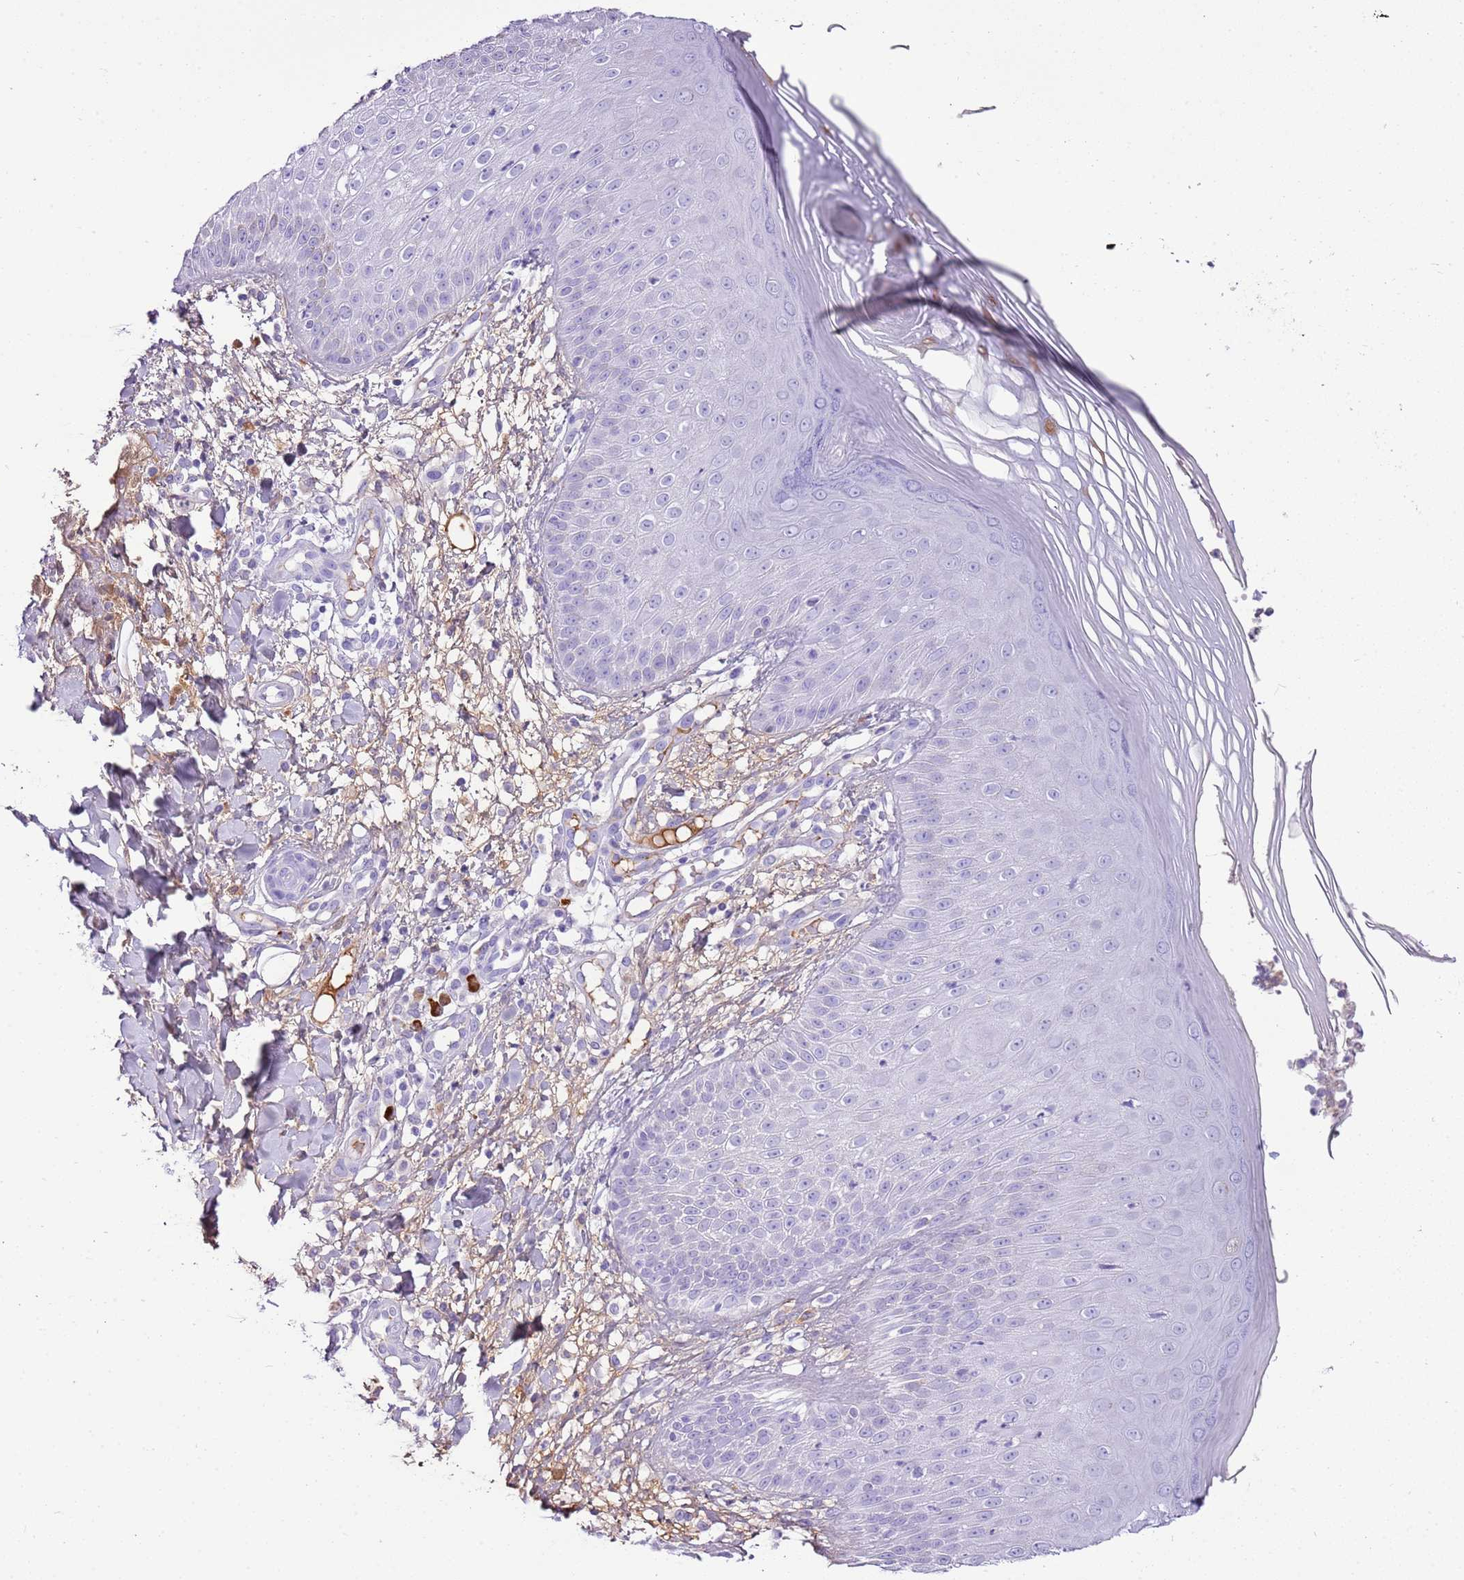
{"staining": {"intensity": "negative", "quantity": "none", "location": "none"}, "tissue": "skin", "cell_type": "Epidermal cells", "image_type": "normal", "snomed": [{"axis": "morphology", "description": "Normal tissue, NOS"}, {"axis": "morphology", "description": "Inflammation, NOS"}, {"axis": "topography", "description": "Soft tissue"}, {"axis": "topography", "description": "Anal"}], "caption": "Human skin stained for a protein using IHC displays no positivity in epidermal cells.", "gene": "IGKV3", "patient": {"sex": "female", "age": 15}}